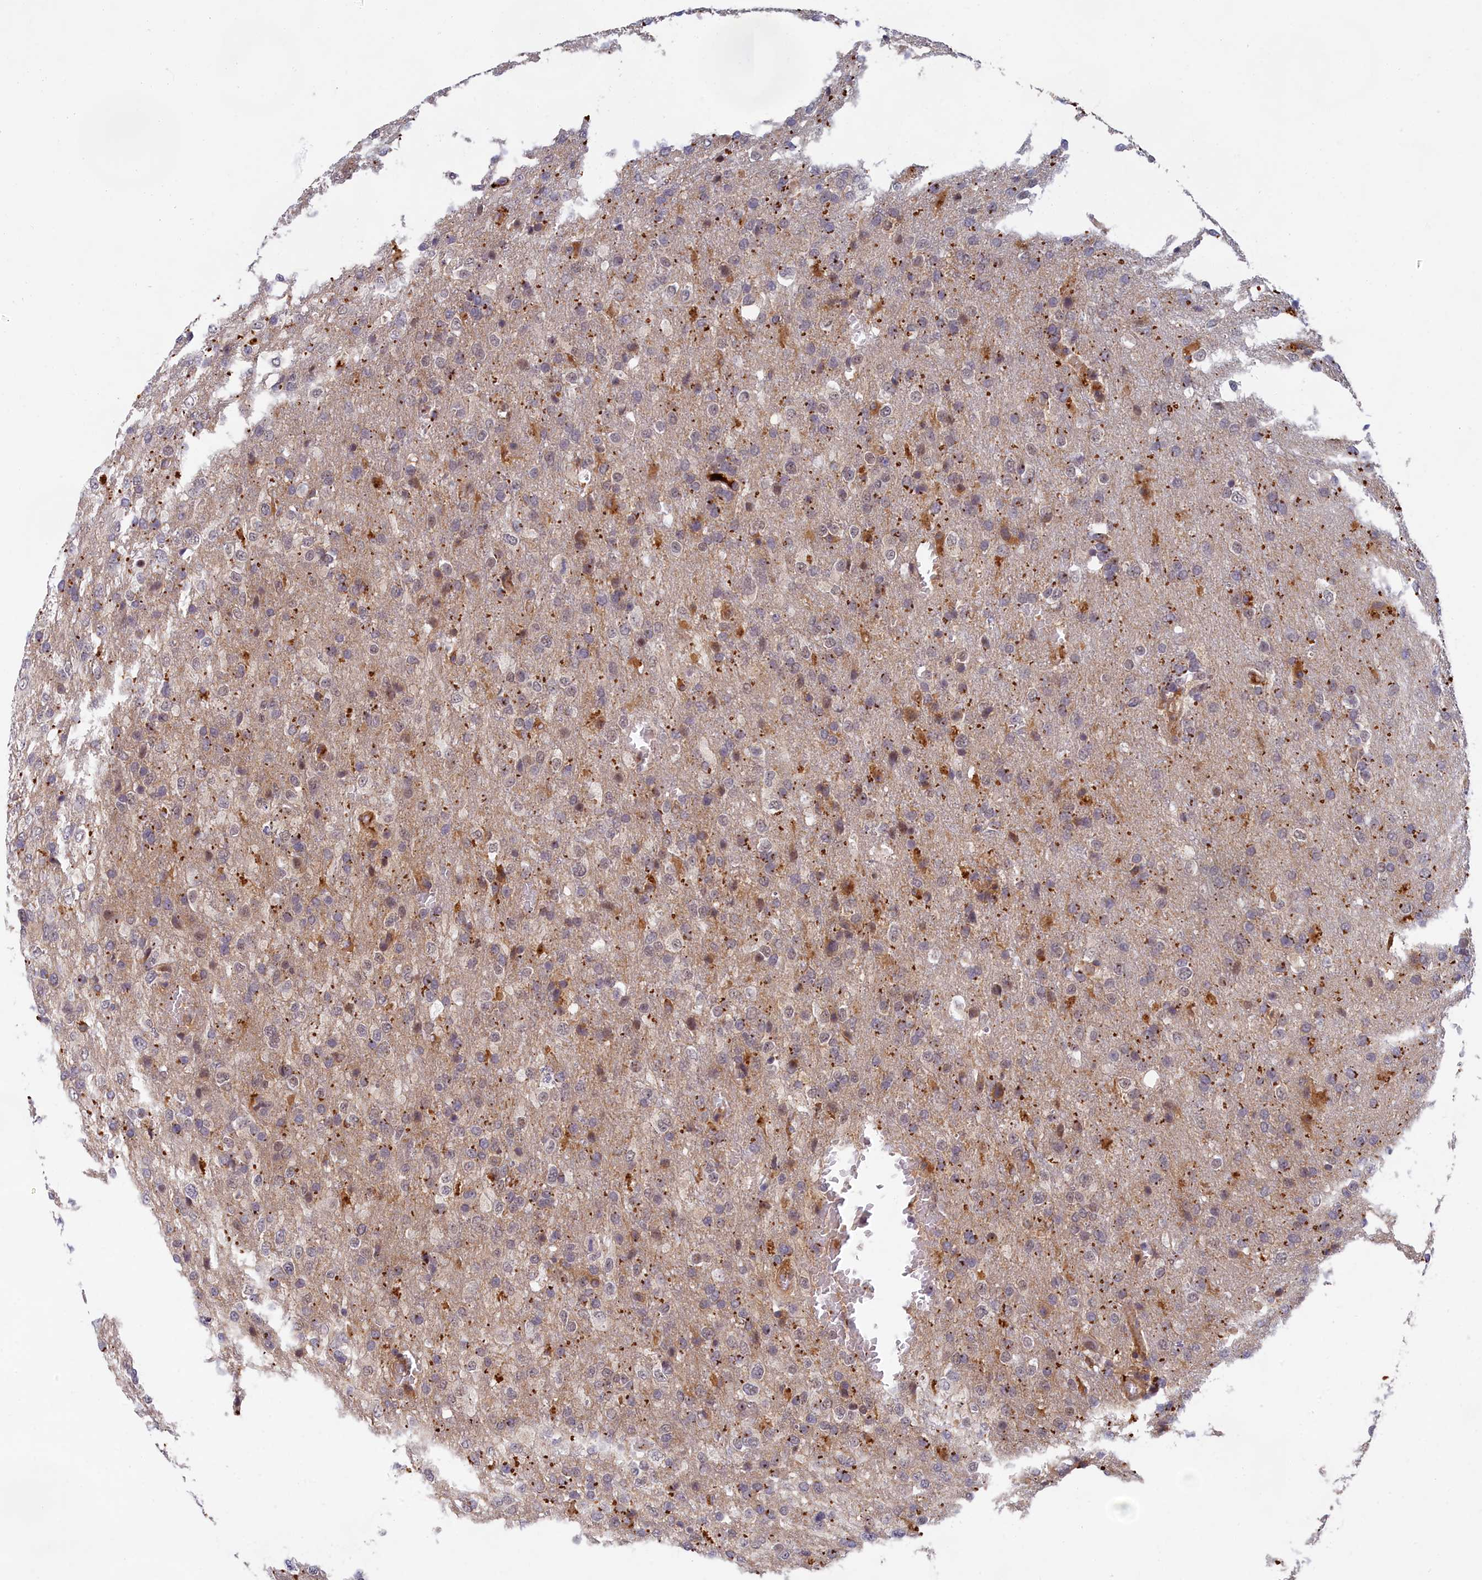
{"staining": {"intensity": "negative", "quantity": "none", "location": "none"}, "tissue": "glioma", "cell_type": "Tumor cells", "image_type": "cancer", "snomed": [{"axis": "morphology", "description": "Glioma, malignant, High grade"}, {"axis": "topography", "description": "Brain"}], "caption": "Glioma was stained to show a protein in brown. There is no significant expression in tumor cells.", "gene": "EARS2", "patient": {"sex": "female", "age": 74}}